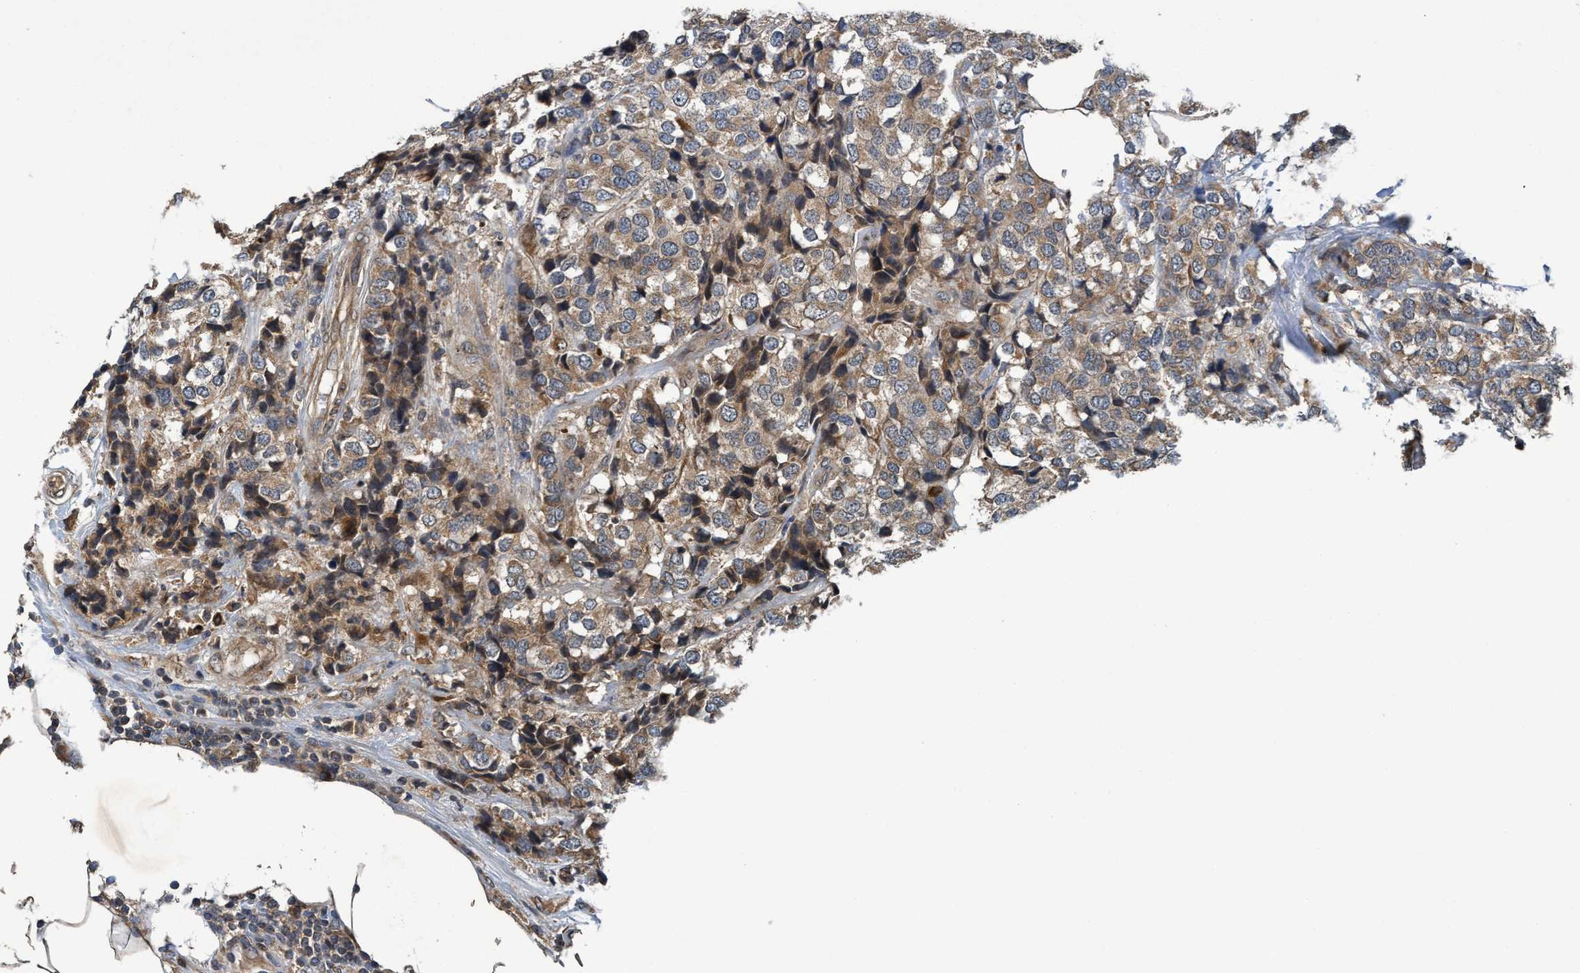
{"staining": {"intensity": "moderate", "quantity": ">75%", "location": "cytoplasmic/membranous"}, "tissue": "breast cancer", "cell_type": "Tumor cells", "image_type": "cancer", "snomed": [{"axis": "morphology", "description": "Lobular carcinoma"}, {"axis": "topography", "description": "Breast"}], "caption": "Protein positivity by immunohistochemistry (IHC) displays moderate cytoplasmic/membranous staining in about >75% of tumor cells in breast cancer (lobular carcinoma). The staining was performed using DAB to visualize the protein expression in brown, while the nuclei were stained in blue with hematoxylin (Magnification: 20x).", "gene": "MACC1", "patient": {"sex": "female", "age": 59}}